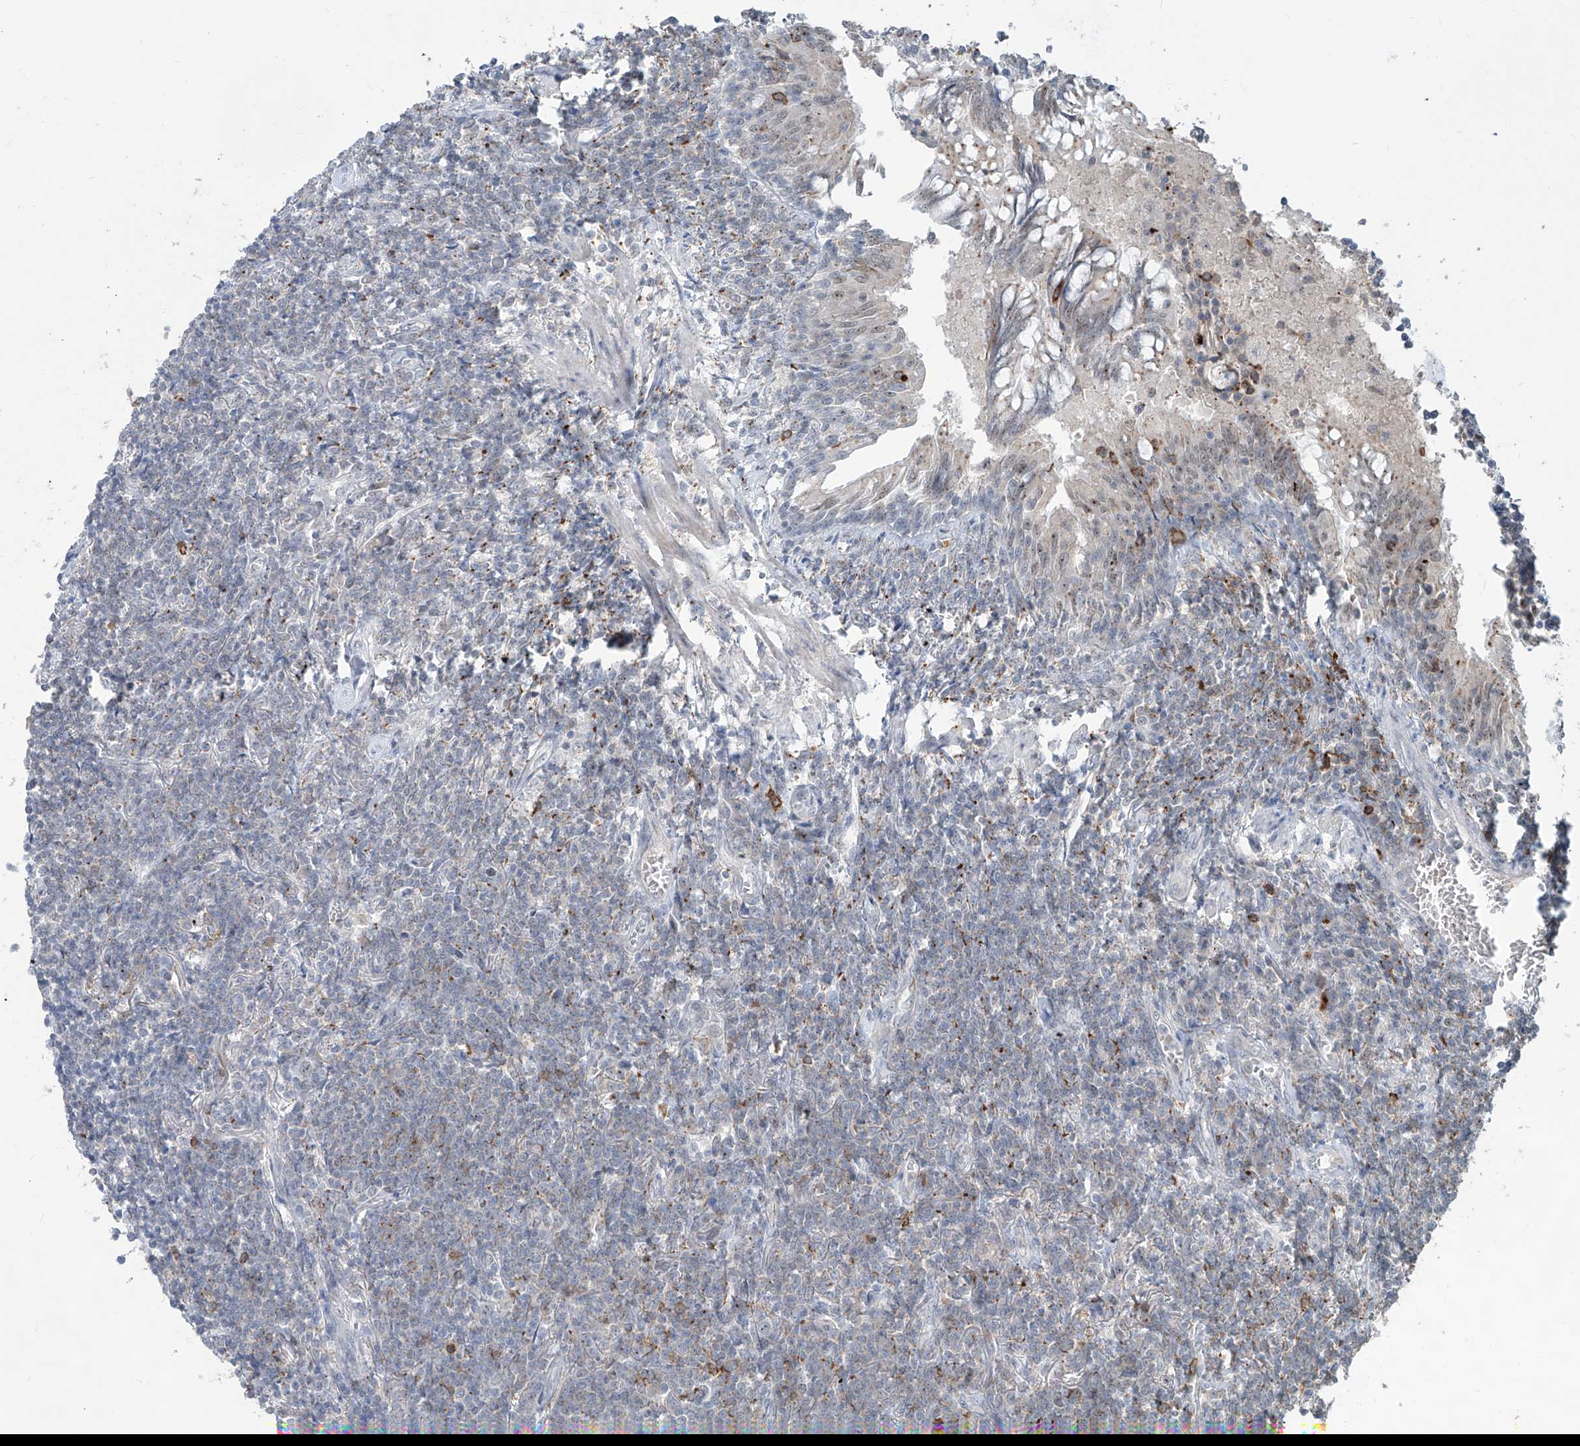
{"staining": {"intensity": "negative", "quantity": "none", "location": "none"}, "tissue": "lymphoma", "cell_type": "Tumor cells", "image_type": "cancer", "snomed": [{"axis": "morphology", "description": "Malignant lymphoma, non-Hodgkin's type, Low grade"}, {"axis": "topography", "description": "Lung"}], "caption": "Protein analysis of low-grade malignant lymphoma, non-Hodgkin's type exhibits no significant positivity in tumor cells.", "gene": "ZBTB48", "patient": {"sex": "female", "age": 71}}